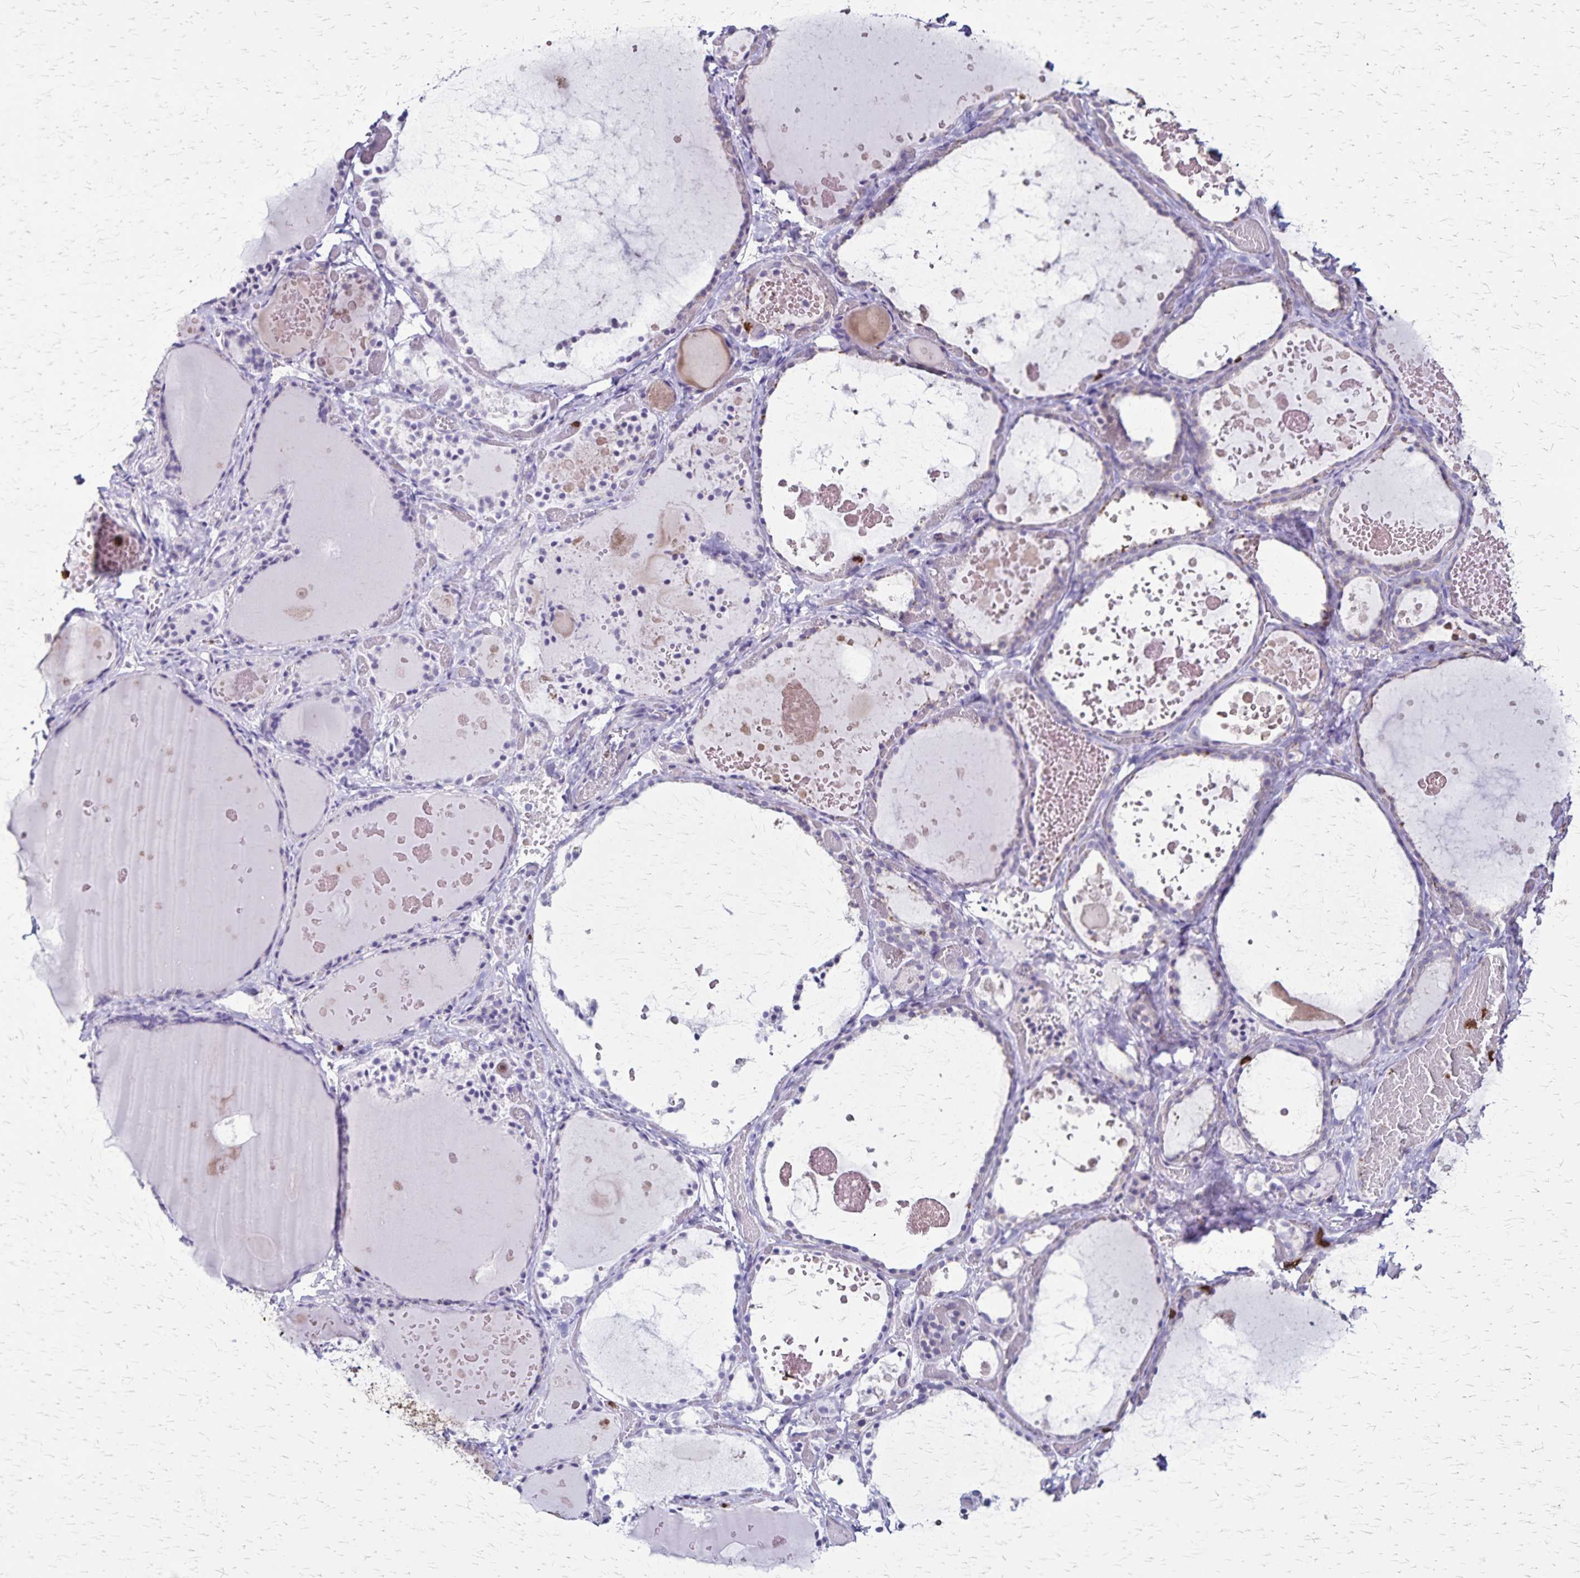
{"staining": {"intensity": "negative", "quantity": "none", "location": "none"}, "tissue": "thyroid gland", "cell_type": "Glandular cells", "image_type": "normal", "snomed": [{"axis": "morphology", "description": "Normal tissue, NOS"}, {"axis": "topography", "description": "Thyroid gland"}], "caption": "Glandular cells show no significant protein positivity in normal thyroid gland. The staining is performed using DAB brown chromogen with nuclei counter-stained in using hematoxylin.", "gene": "ULBP3", "patient": {"sex": "female", "age": 56}}